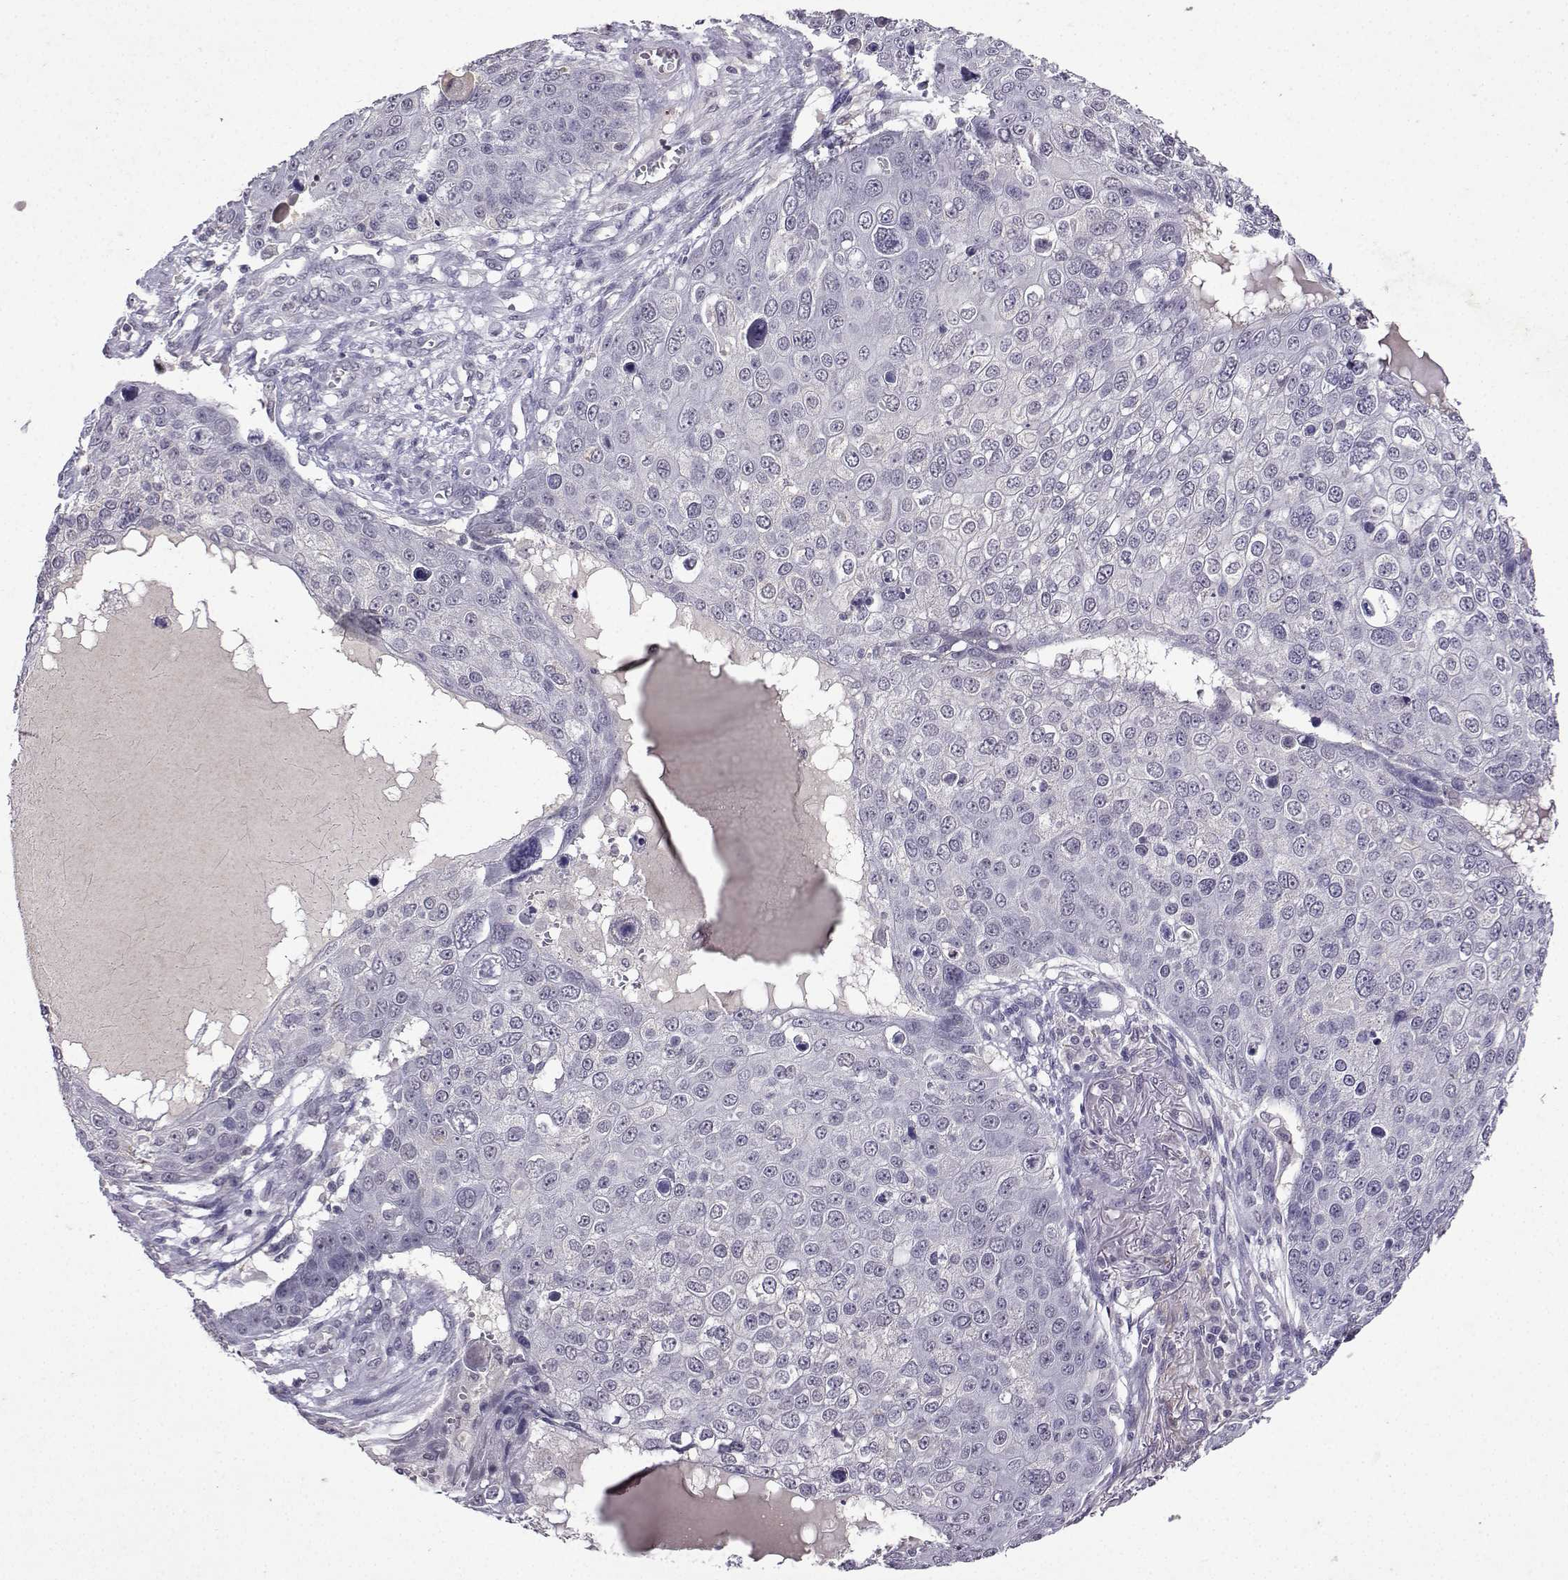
{"staining": {"intensity": "negative", "quantity": "none", "location": "none"}, "tissue": "skin cancer", "cell_type": "Tumor cells", "image_type": "cancer", "snomed": [{"axis": "morphology", "description": "Squamous cell carcinoma, NOS"}, {"axis": "topography", "description": "Skin"}], "caption": "Immunohistochemistry (IHC) of human skin squamous cell carcinoma demonstrates no expression in tumor cells.", "gene": "CCL28", "patient": {"sex": "male", "age": 71}}